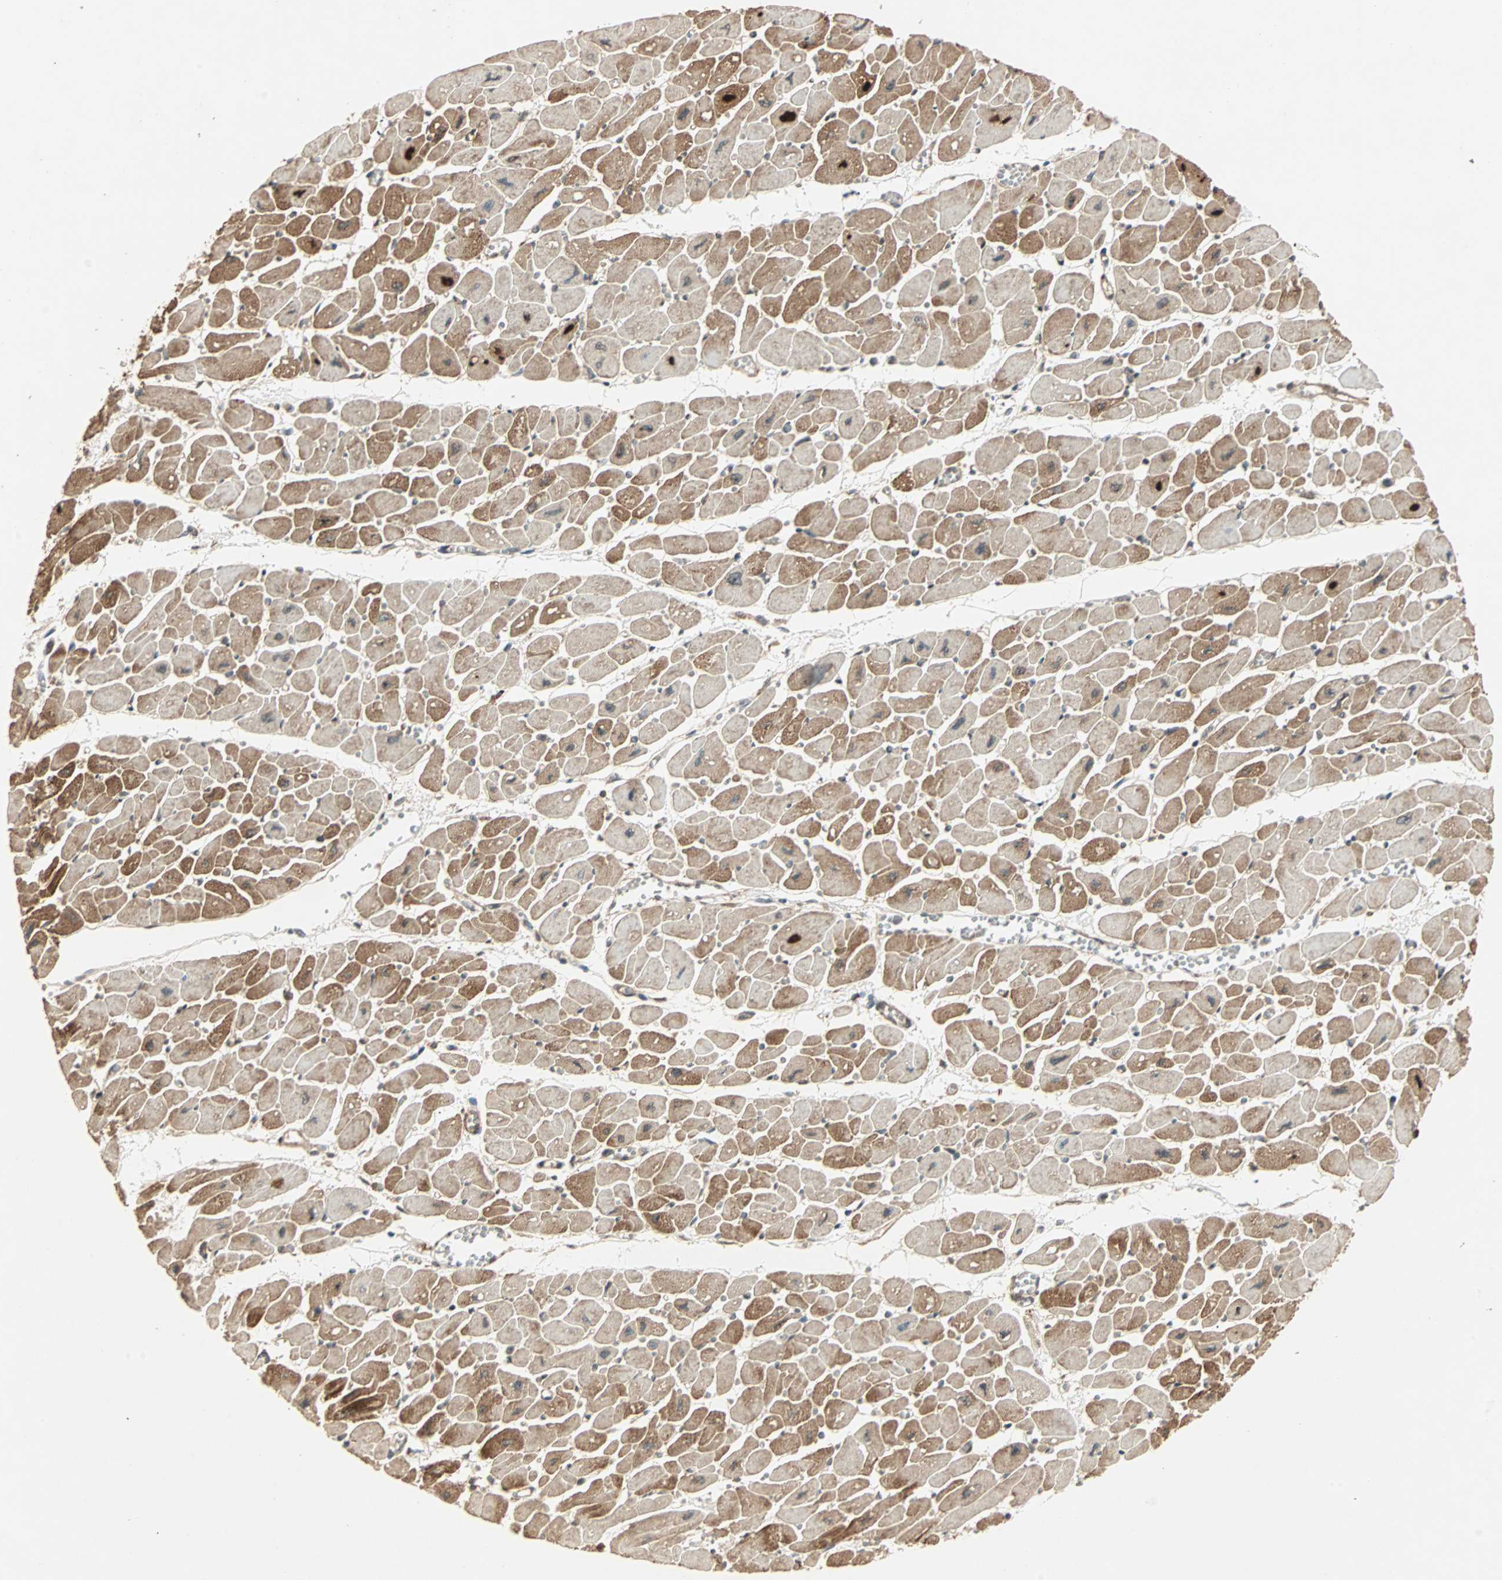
{"staining": {"intensity": "strong", "quantity": "25%-75%", "location": "cytoplasmic/membranous"}, "tissue": "heart muscle", "cell_type": "Cardiomyocytes", "image_type": "normal", "snomed": [{"axis": "morphology", "description": "Normal tissue, NOS"}, {"axis": "topography", "description": "Heart"}], "caption": "Immunohistochemical staining of normal heart muscle reveals strong cytoplasmic/membranous protein expression in approximately 25%-75% of cardiomyocytes. (DAB = brown stain, brightfield microscopy at high magnification).", "gene": "ZSCAN31", "patient": {"sex": "female", "age": 54}}